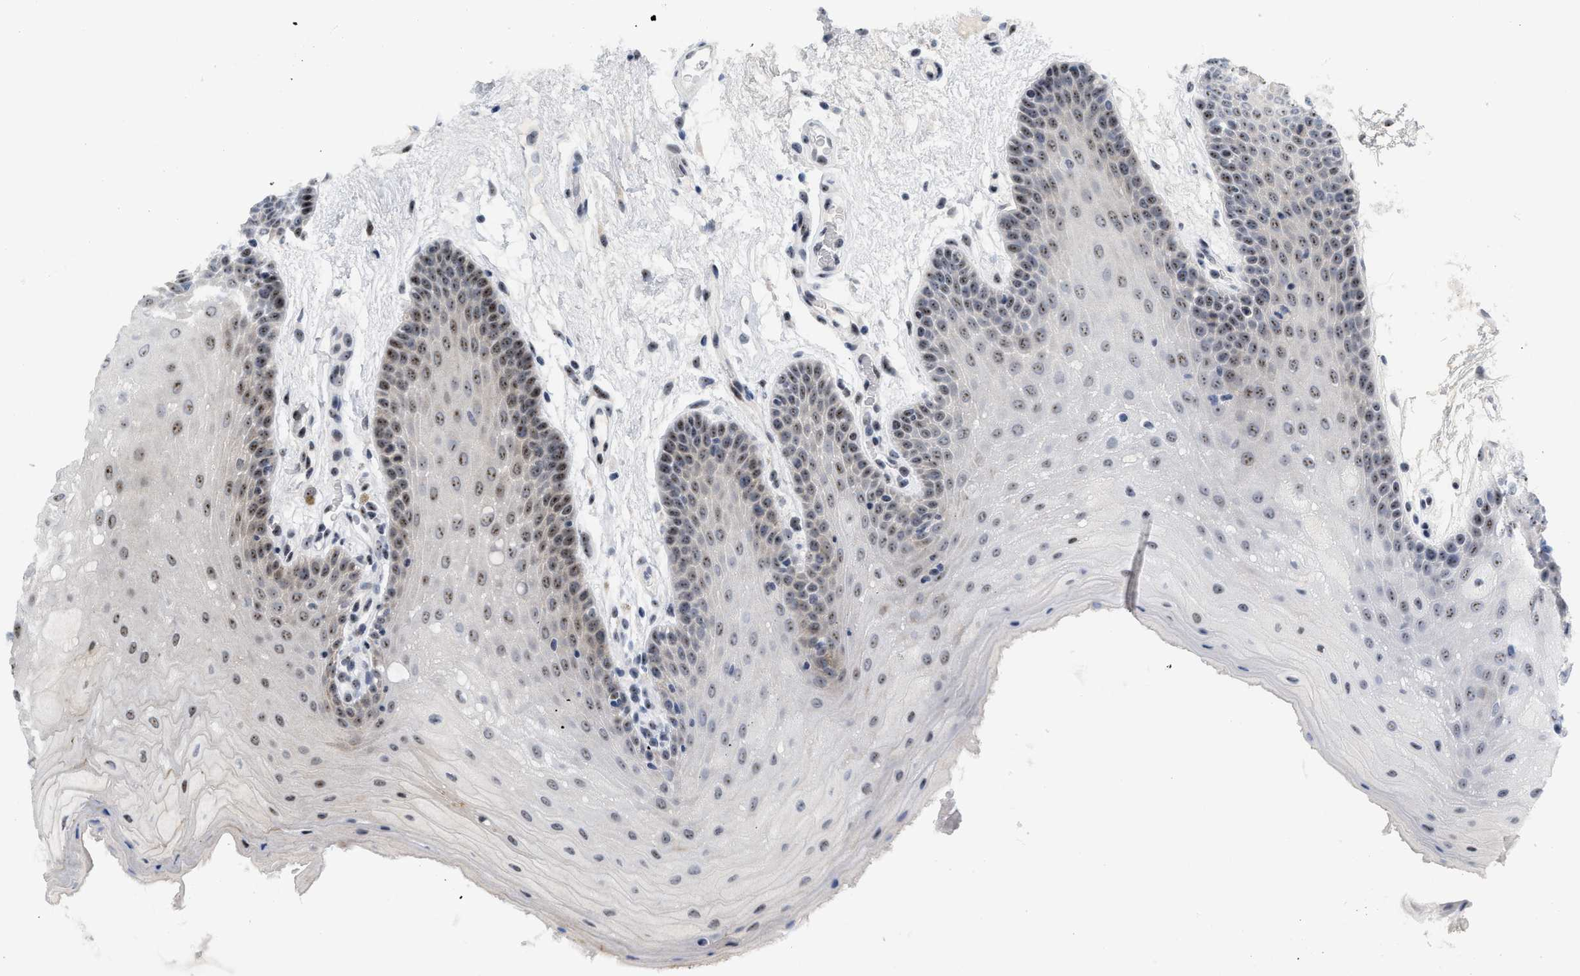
{"staining": {"intensity": "moderate", "quantity": ">75%", "location": "nuclear"}, "tissue": "oral mucosa", "cell_type": "Squamous epithelial cells", "image_type": "normal", "snomed": [{"axis": "morphology", "description": "Normal tissue, NOS"}, {"axis": "morphology", "description": "Squamous cell carcinoma, NOS"}, {"axis": "topography", "description": "Oral tissue"}, {"axis": "topography", "description": "Head-Neck"}], "caption": "There is medium levels of moderate nuclear expression in squamous epithelial cells of benign oral mucosa, as demonstrated by immunohistochemical staining (brown color).", "gene": "NOP58", "patient": {"sex": "male", "age": 71}}